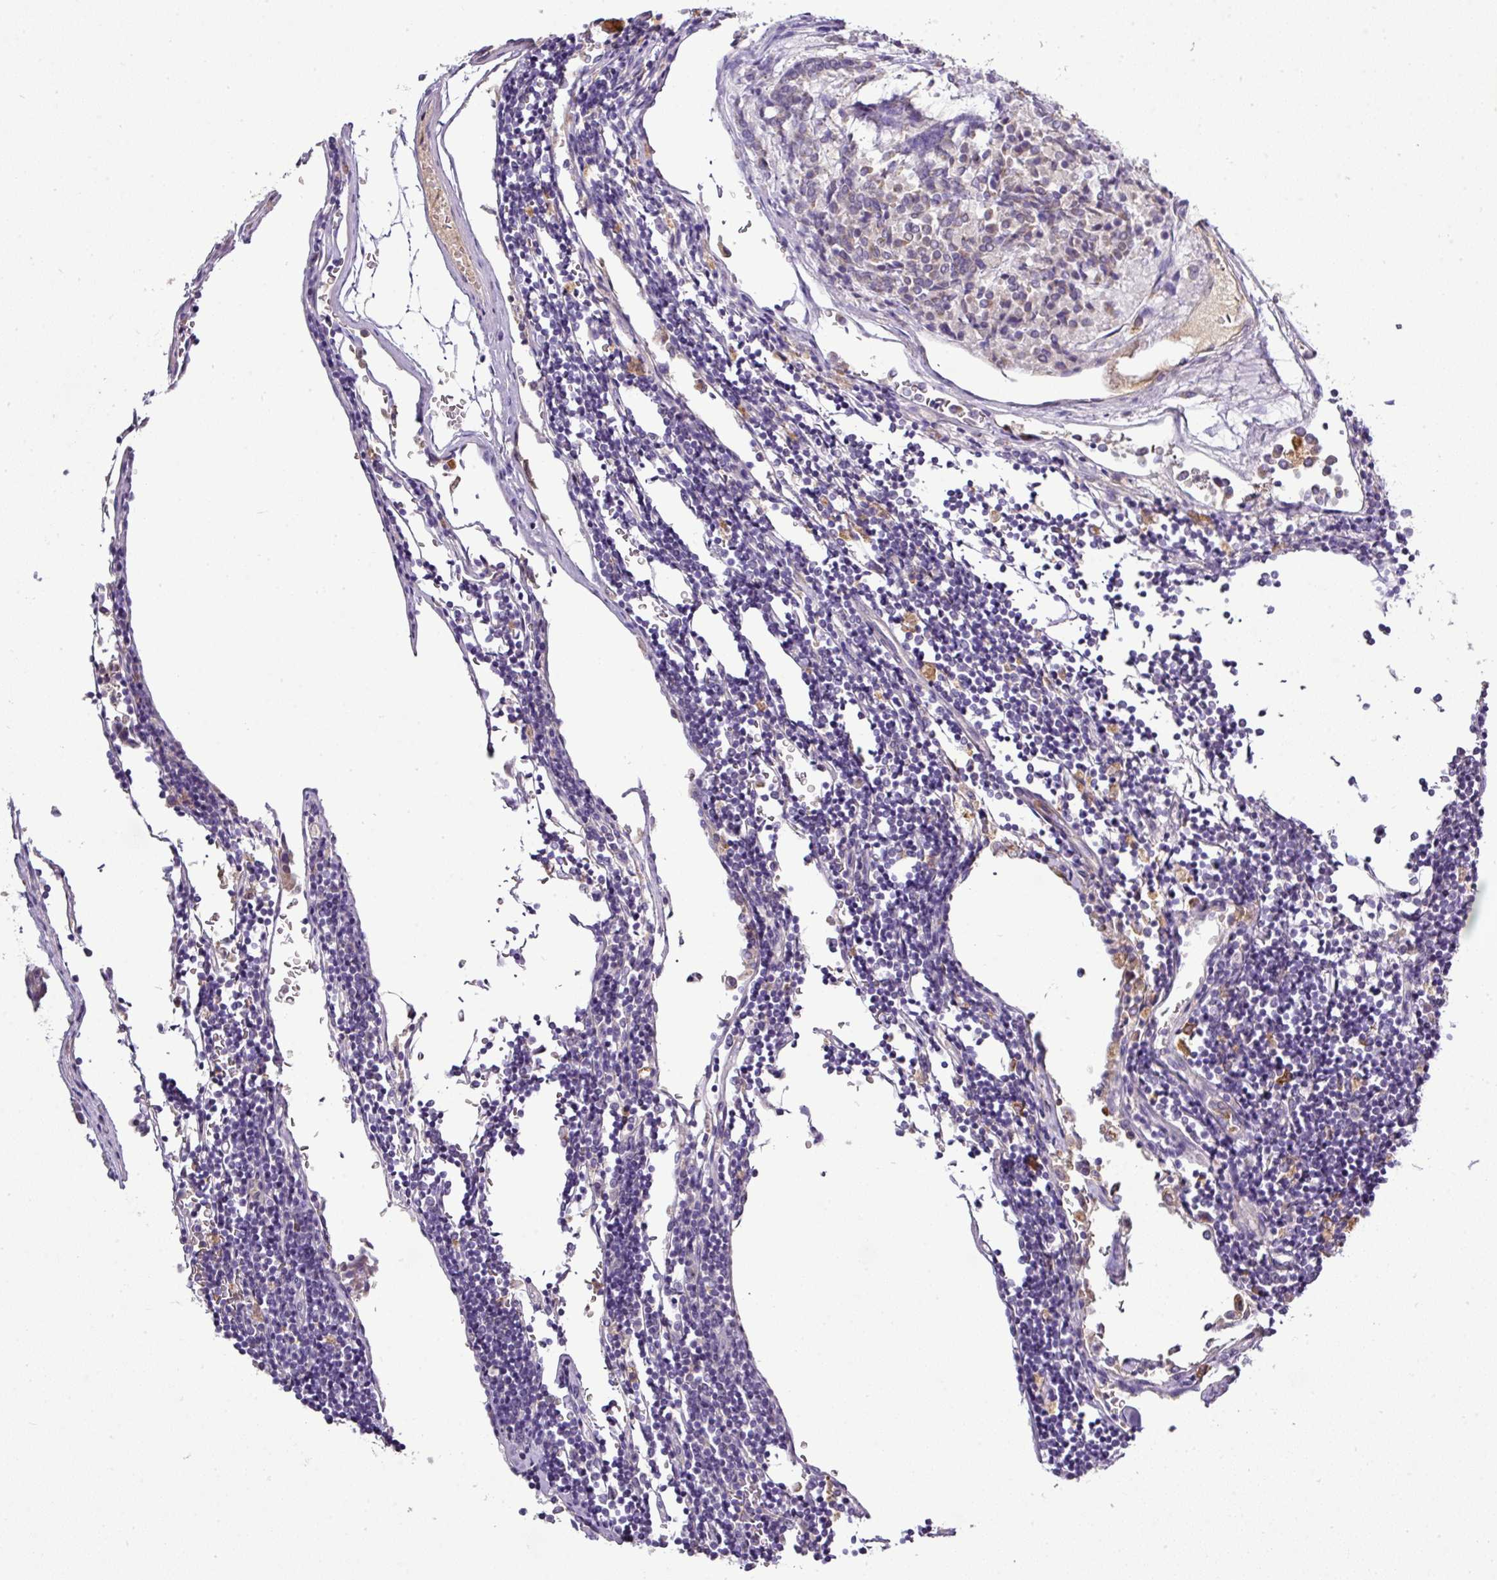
{"staining": {"intensity": "negative", "quantity": "none", "location": "none"}, "tissue": "carcinoid", "cell_type": "Tumor cells", "image_type": "cancer", "snomed": [{"axis": "morphology", "description": "Carcinoid, malignant, NOS"}, {"axis": "topography", "description": "Pancreas"}], "caption": "IHC of carcinoid (malignant) displays no positivity in tumor cells.", "gene": "CAB39L", "patient": {"sex": "female", "age": 54}}